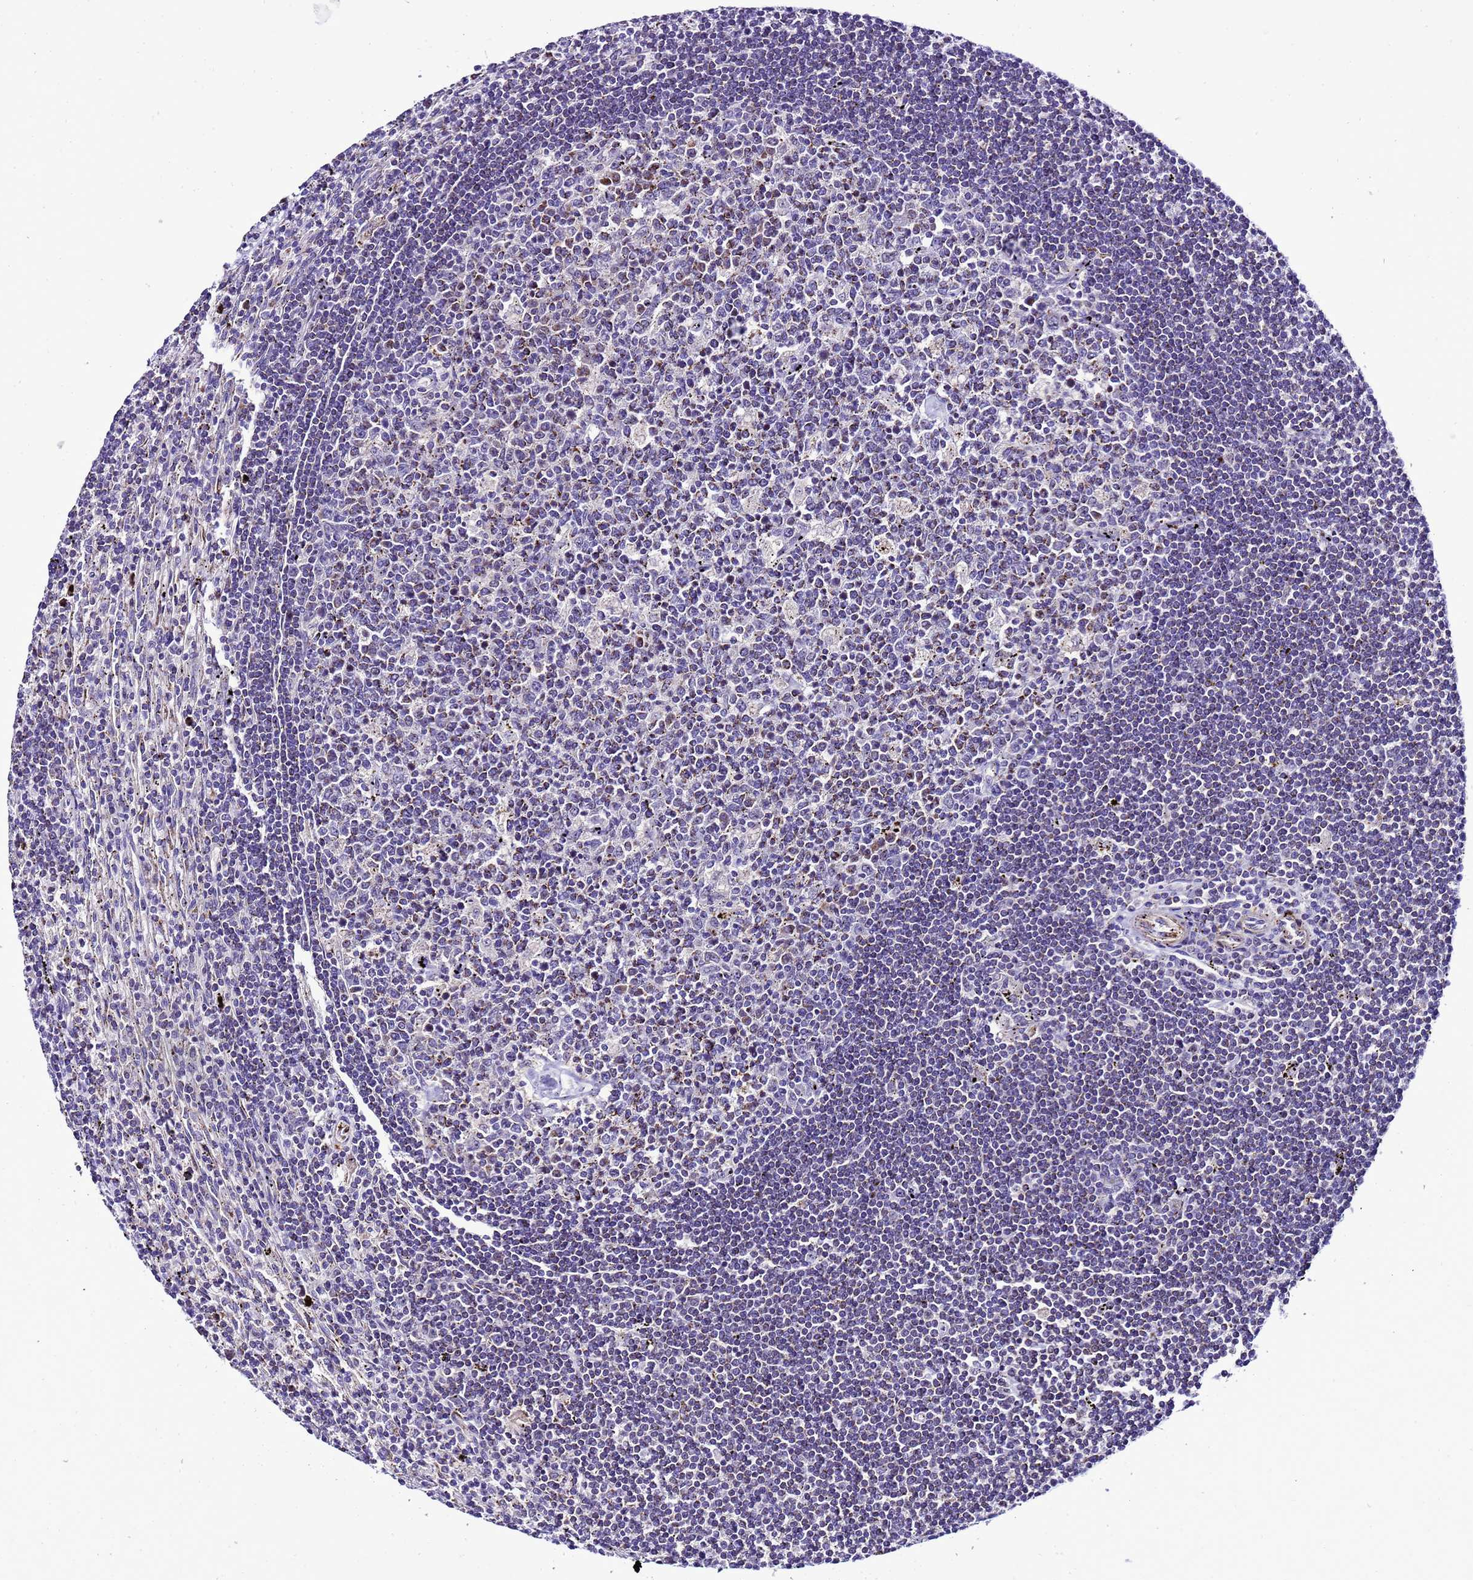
{"staining": {"intensity": "negative", "quantity": "none", "location": "none"}, "tissue": "lymphoma", "cell_type": "Tumor cells", "image_type": "cancer", "snomed": [{"axis": "morphology", "description": "Malignant lymphoma, non-Hodgkin's type, Low grade"}, {"axis": "topography", "description": "Spleen"}], "caption": "Tumor cells show no significant staining in low-grade malignant lymphoma, non-Hodgkin's type. (IHC, brightfield microscopy, high magnification).", "gene": "DPH6", "patient": {"sex": "male", "age": 76}}